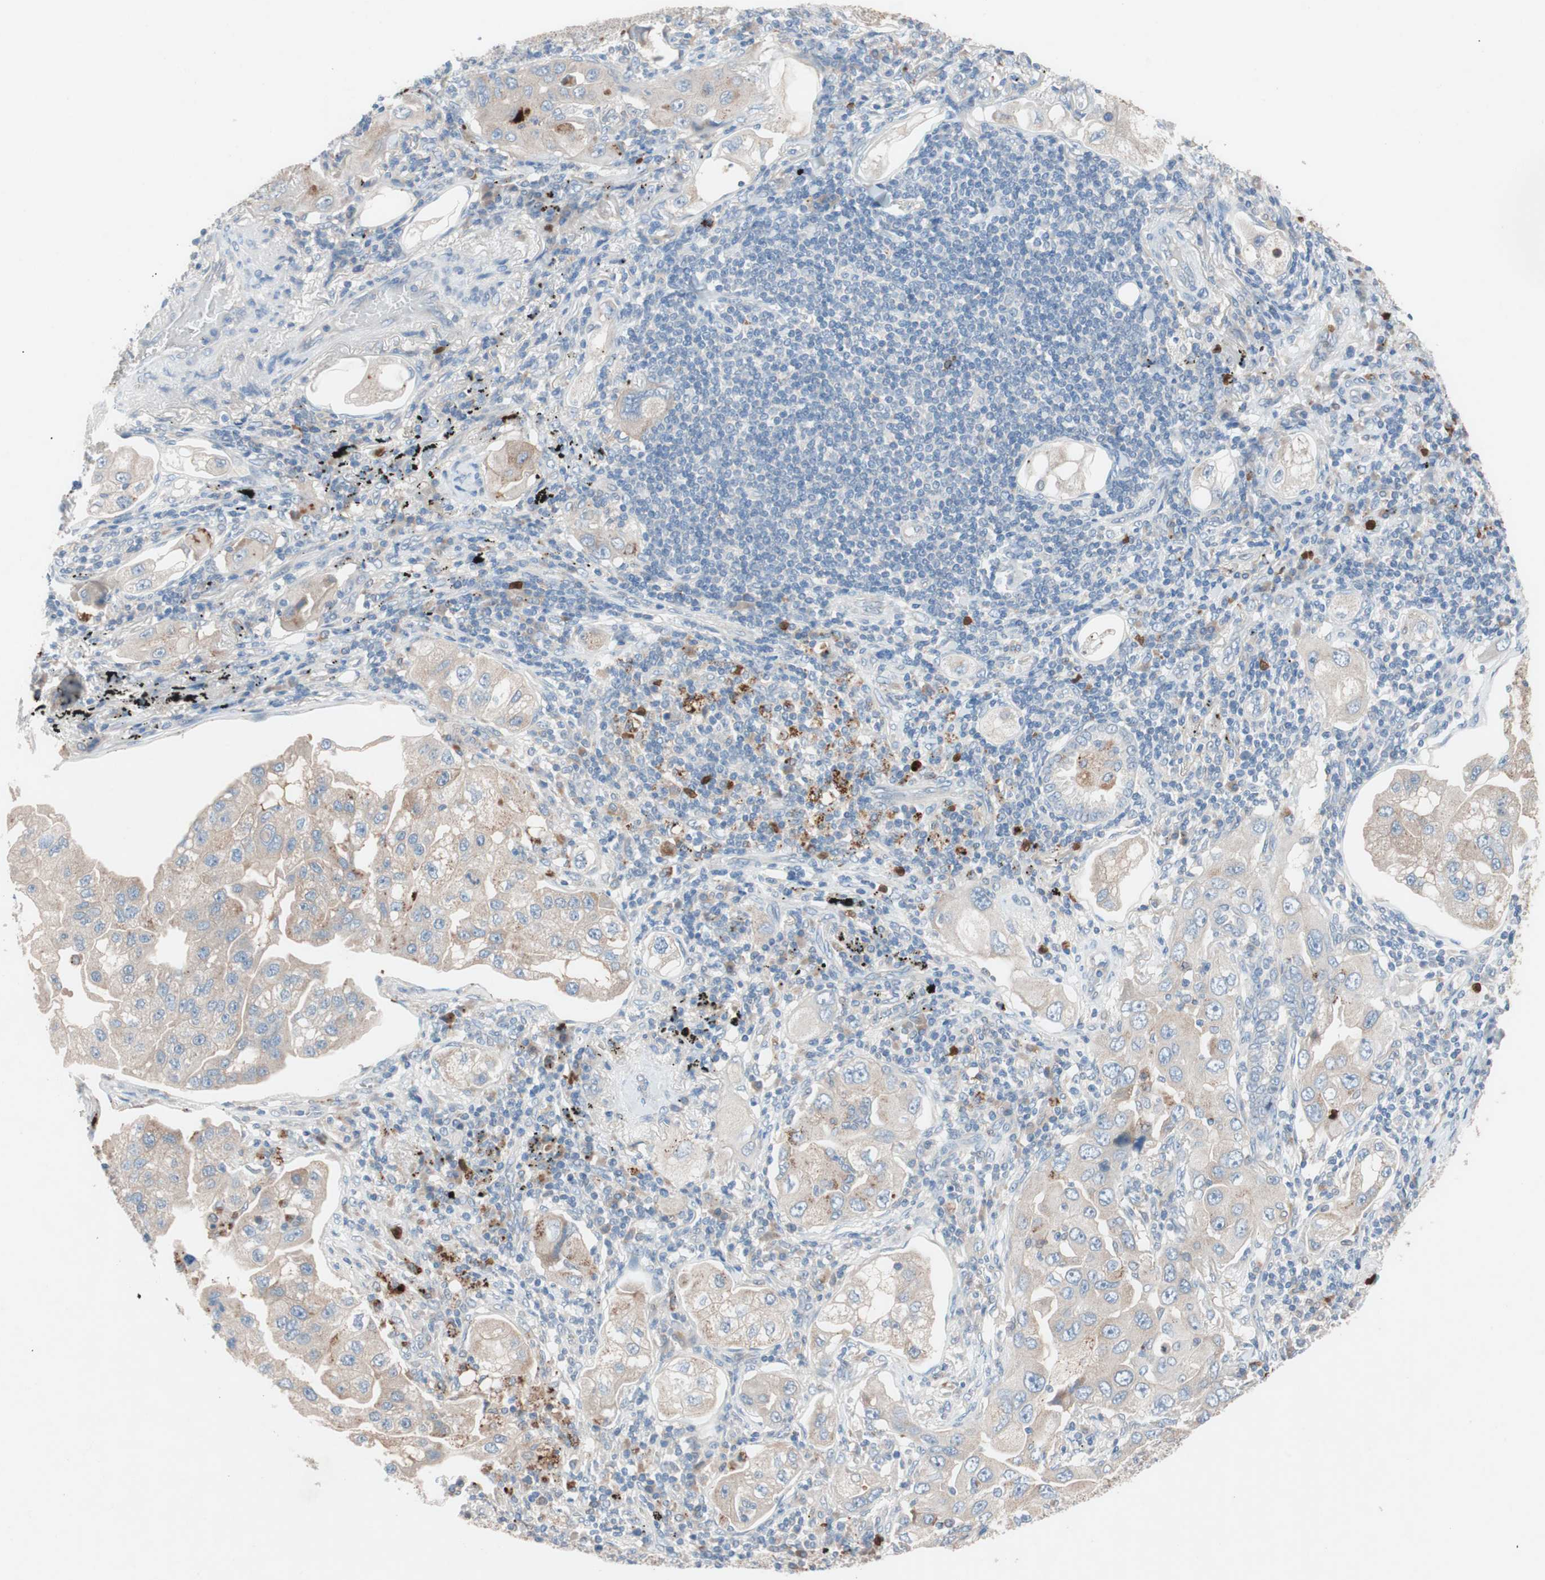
{"staining": {"intensity": "weak", "quantity": ">75%", "location": "cytoplasmic/membranous"}, "tissue": "lung cancer", "cell_type": "Tumor cells", "image_type": "cancer", "snomed": [{"axis": "morphology", "description": "Adenocarcinoma, NOS"}, {"axis": "topography", "description": "Lung"}], "caption": "Lung adenocarcinoma stained for a protein reveals weak cytoplasmic/membranous positivity in tumor cells.", "gene": "CLEC4D", "patient": {"sex": "female", "age": 65}}